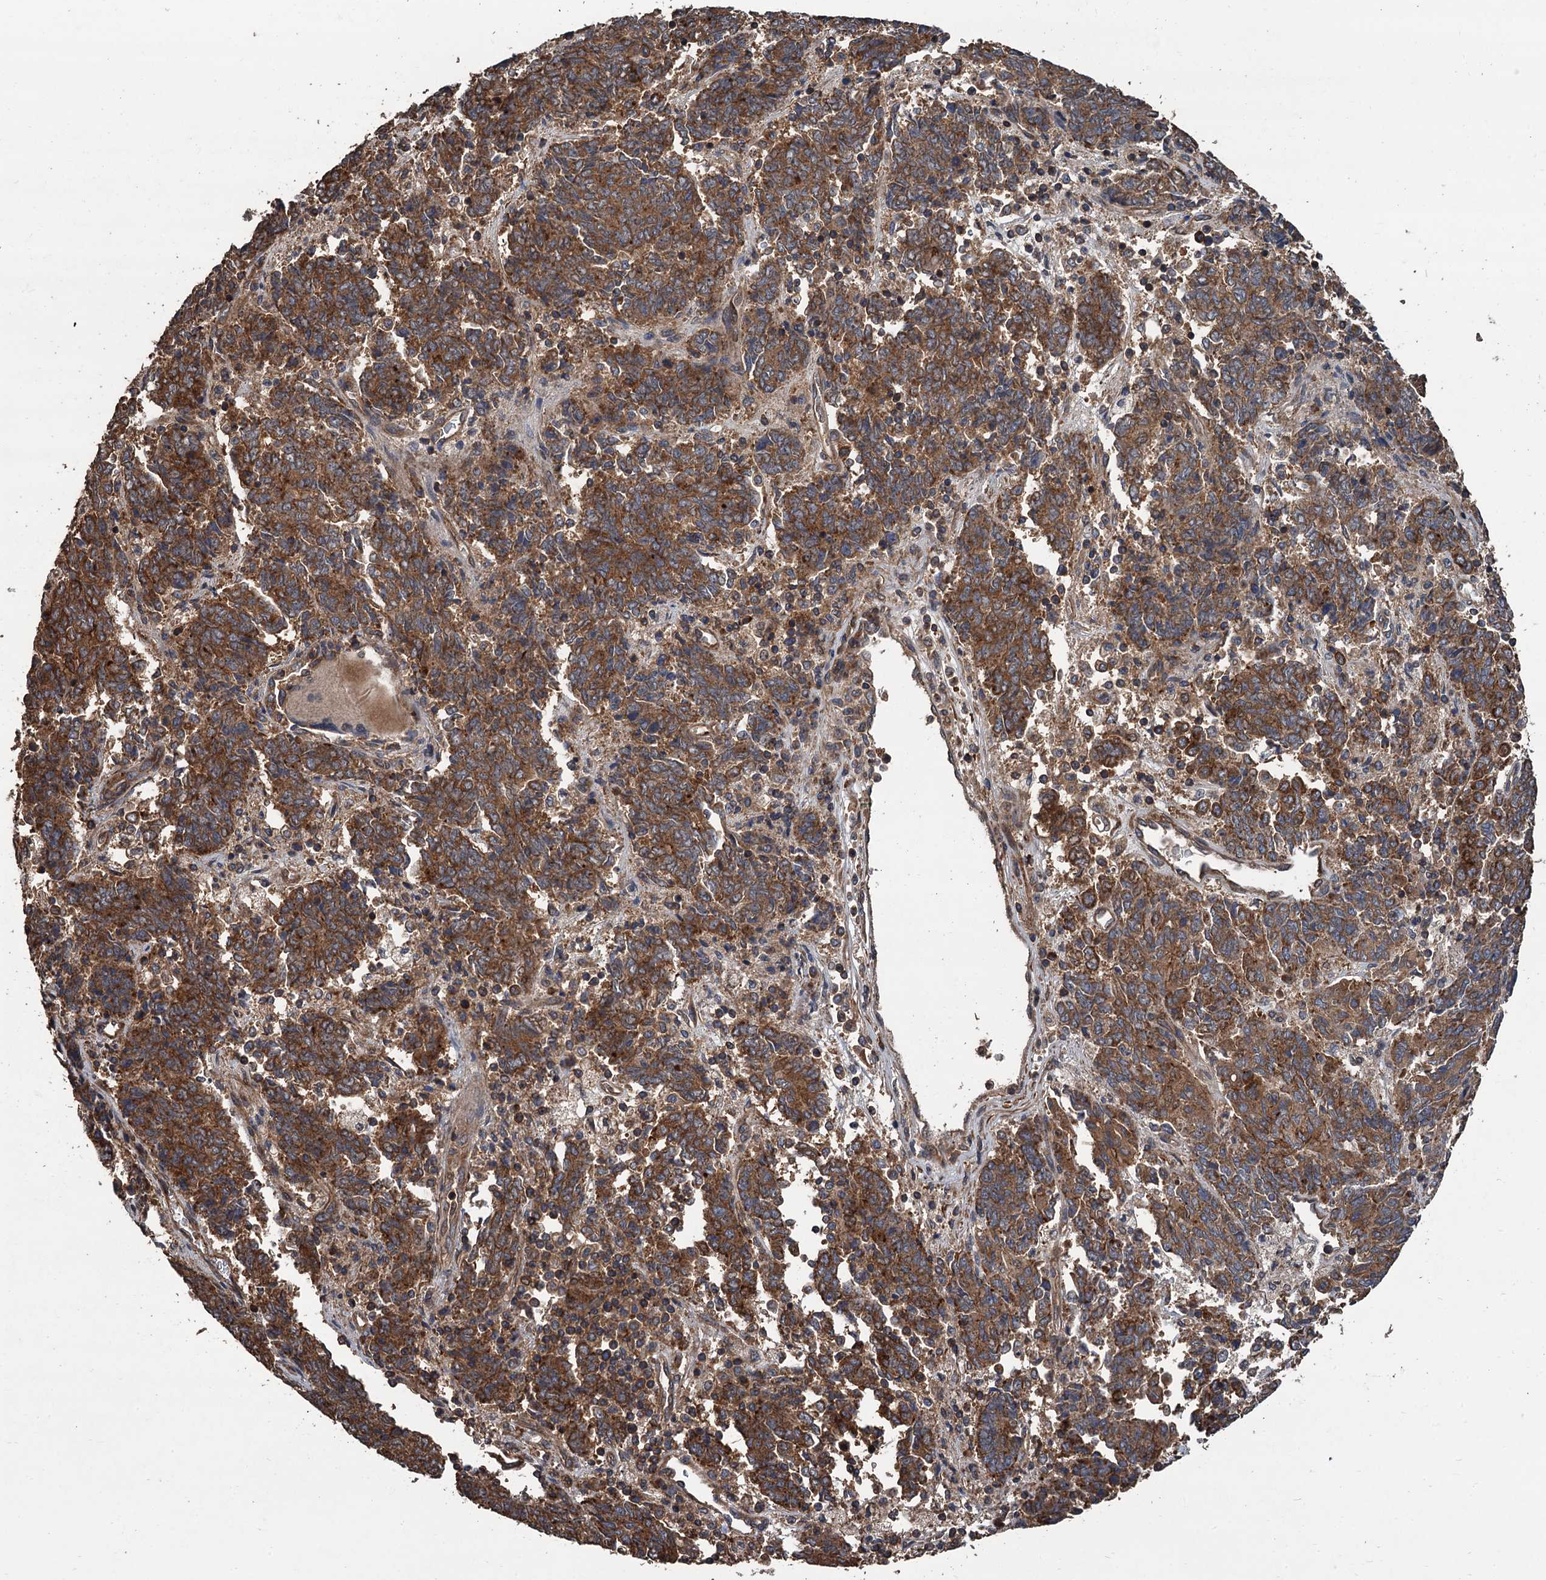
{"staining": {"intensity": "moderate", "quantity": ">75%", "location": "cytoplasmic/membranous"}, "tissue": "endometrial cancer", "cell_type": "Tumor cells", "image_type": "cancer", "snomed": [{"axis": "morphology", "description": "Adenocarcinoma, NOS"}, {"axis": "topography", "description": "Endometrium"}], "caption": "Immunohistochemical staining of adenocarcinoma (endometrial) shows medium levels of moderate cytoplasmic/membranous positivity in about >75% of tumor cells.", "gene": "PPP4R1", "patient": {"sex": "female", "age": 80}}